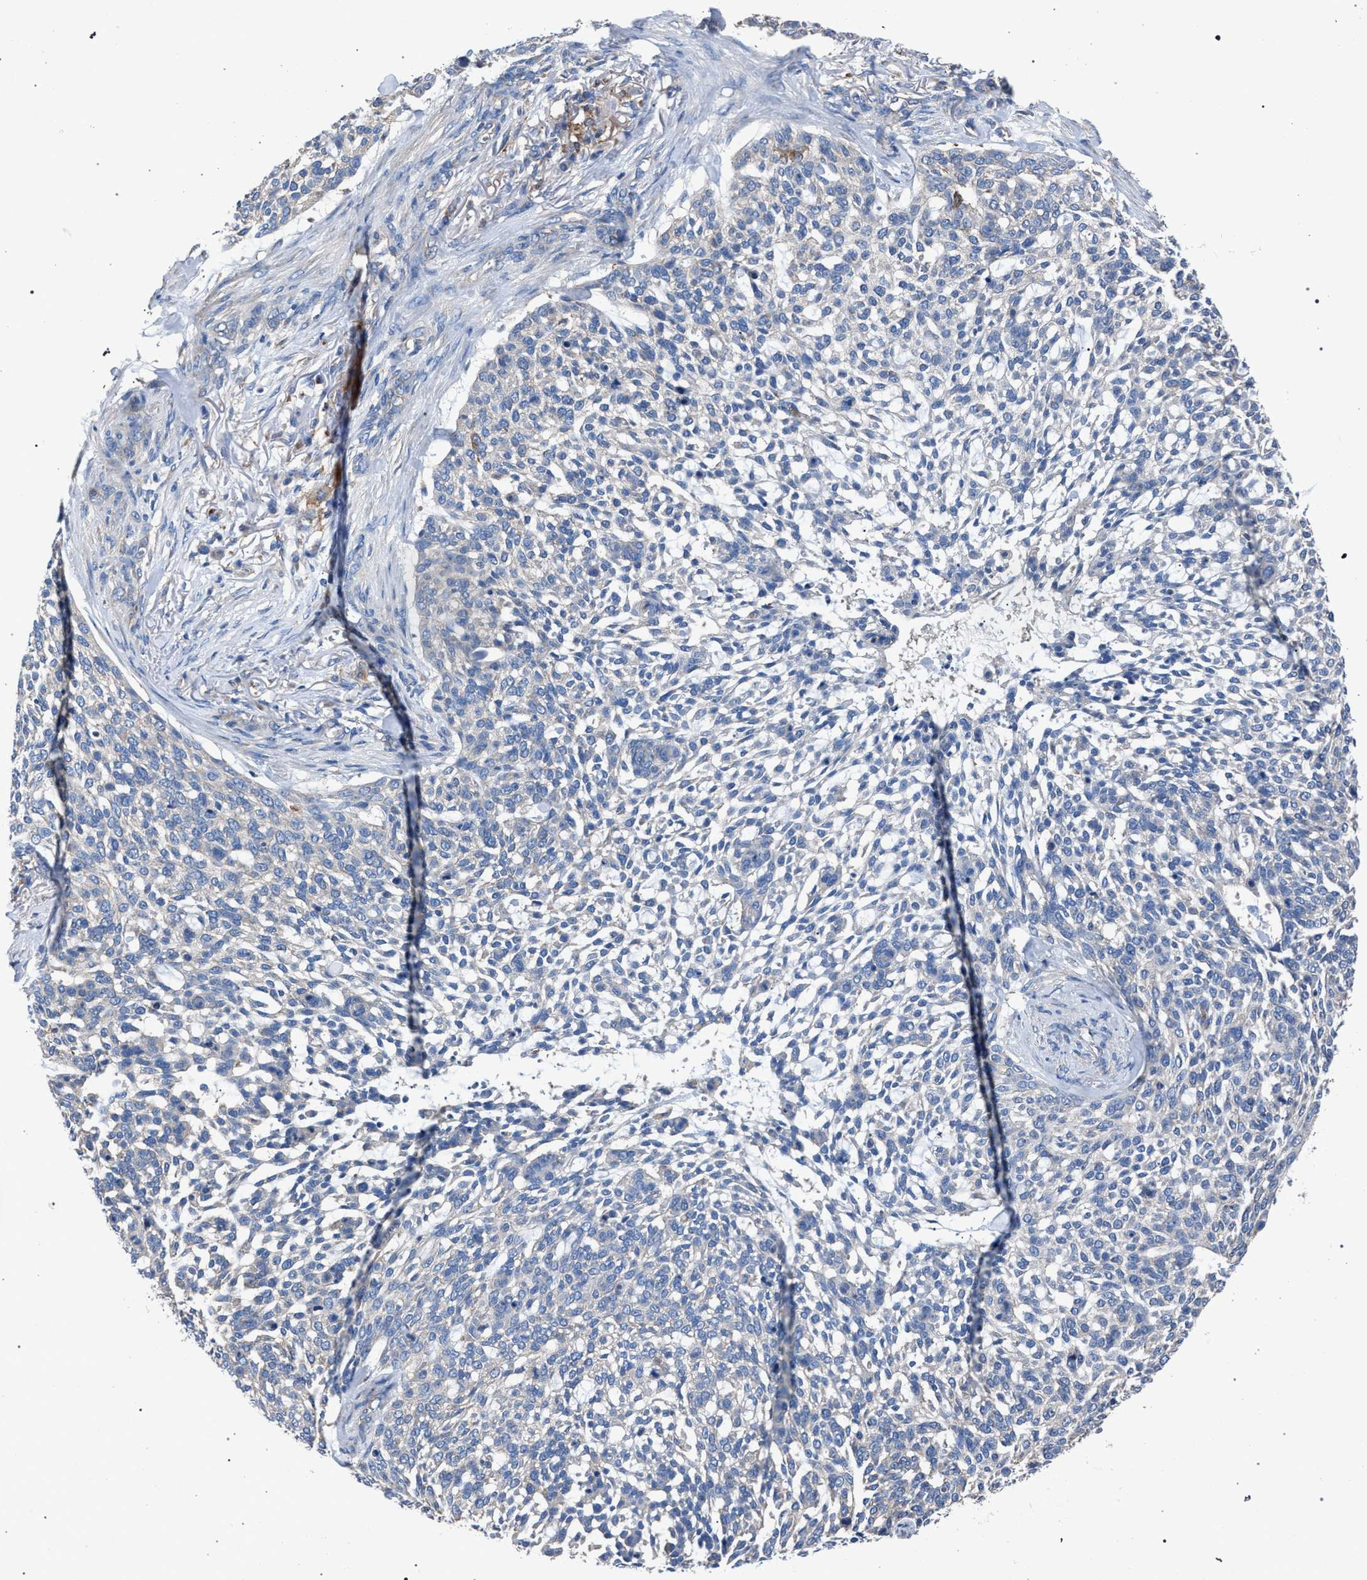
{"staining": {"intensity": "negative", "quantity": "none", "location": "none"}, "tissue": "skin cancer", "cell_type": "Tumor cells", "image_type": "cancer", "snomed": [{"axis": "morphology", "description": "Basal cell carcinoma"}, {"axis": "topography", "description": "Skin"}], "caption": "DAB immunohistochemical staining of human skin basal cell carcinoma displays no significant staining in tumor cells.", "gene": "ATP6V0A1", "patient": {"sex": "female", "age": 64}}